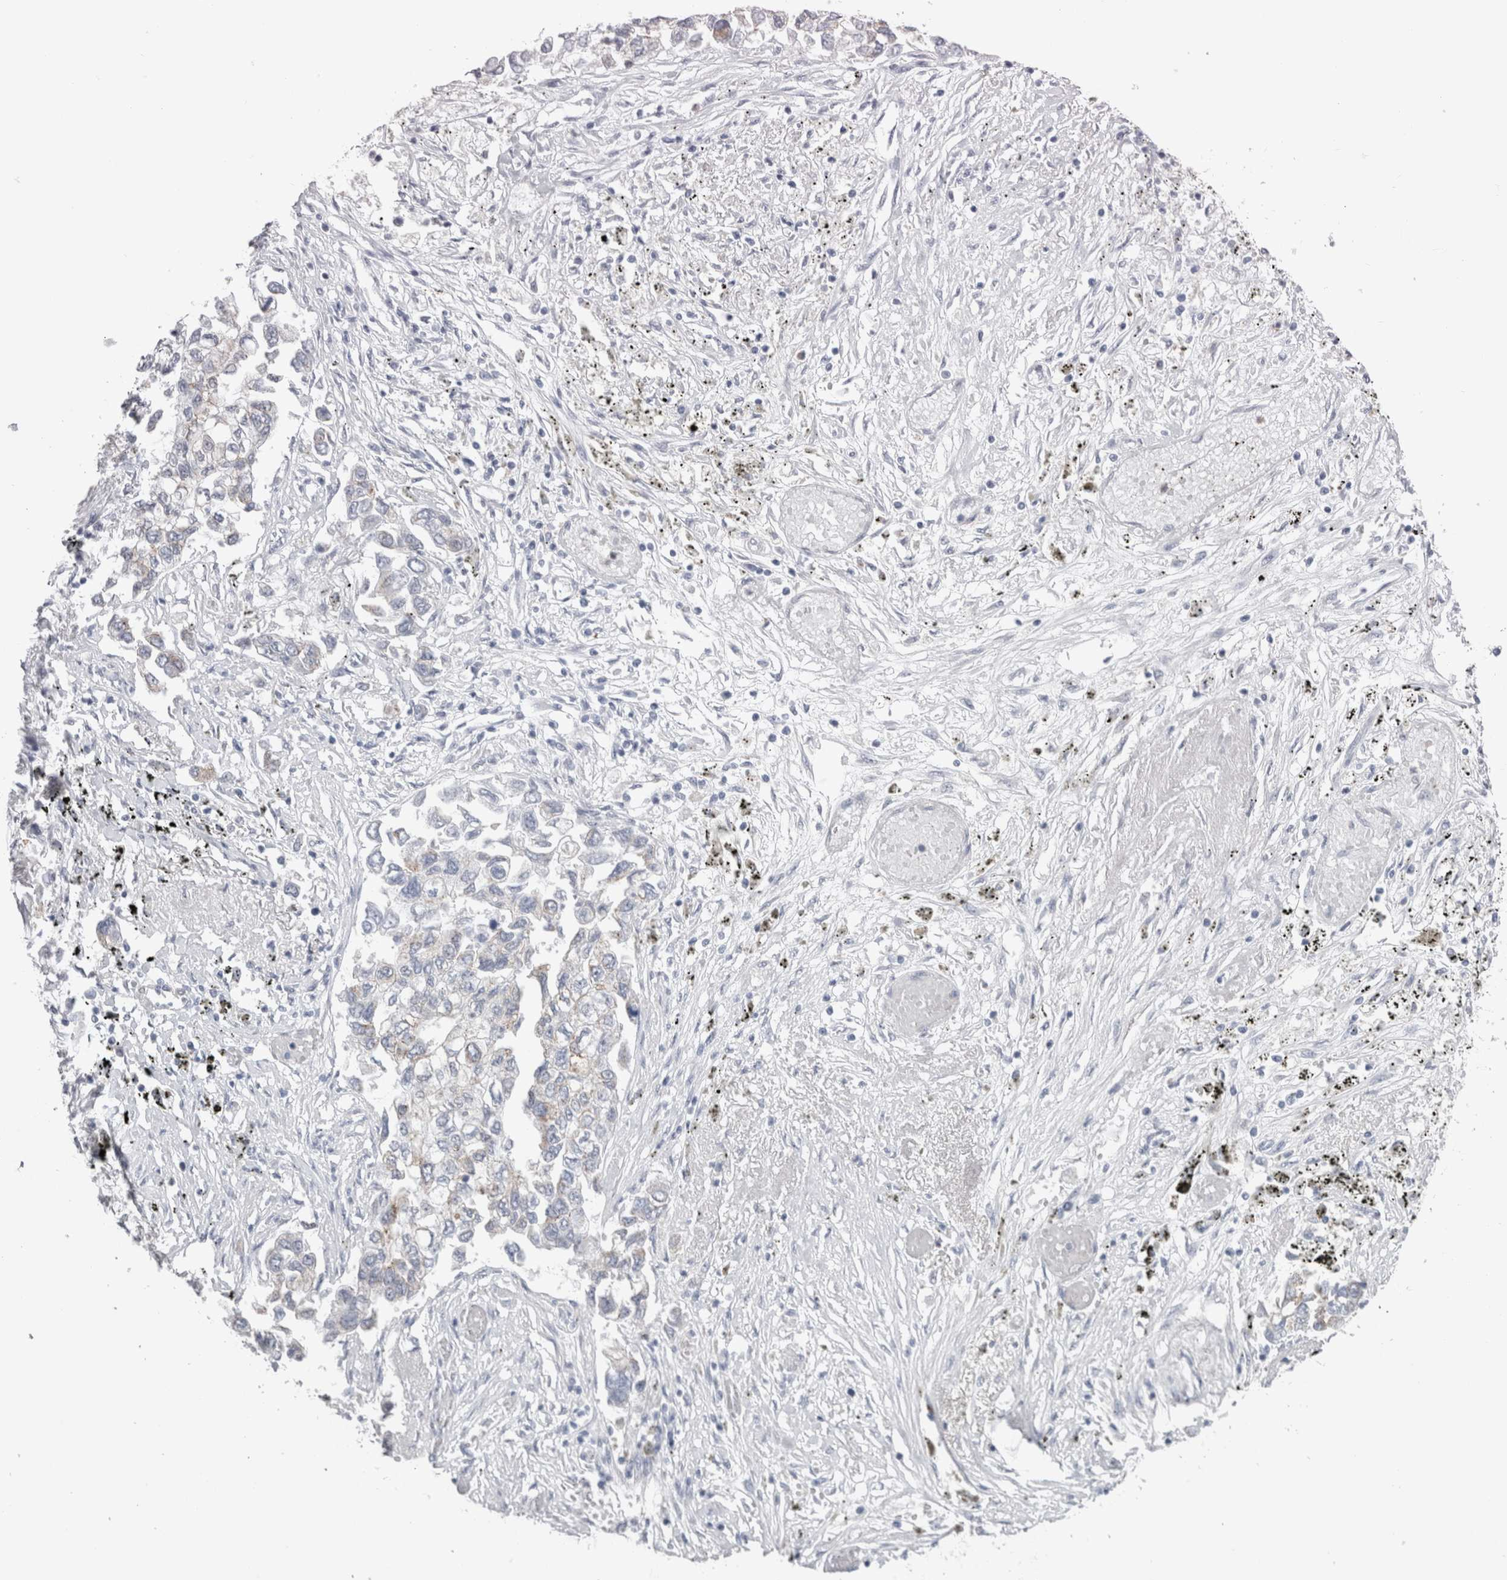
{"staining": {"intensity": "negative", "quantity": "none", "location": "none"}, "tissue": "lung cancer", "cell_type": "Tumor cells", "image_type": "cancer", "snomed": [{"axis": "morphology", "description": "Inflammation, NOS"}, {"axis": "morphology", "description": "Adenocarcinoma, NOS"}, {"axis": "topography", "description": "Lung"}], "caption": "Tumor cells are negative for brown protein staining in lung adenocarcinoma.", "gene": "PLIN1", "patient": {"sex": "male", "age": 63}}